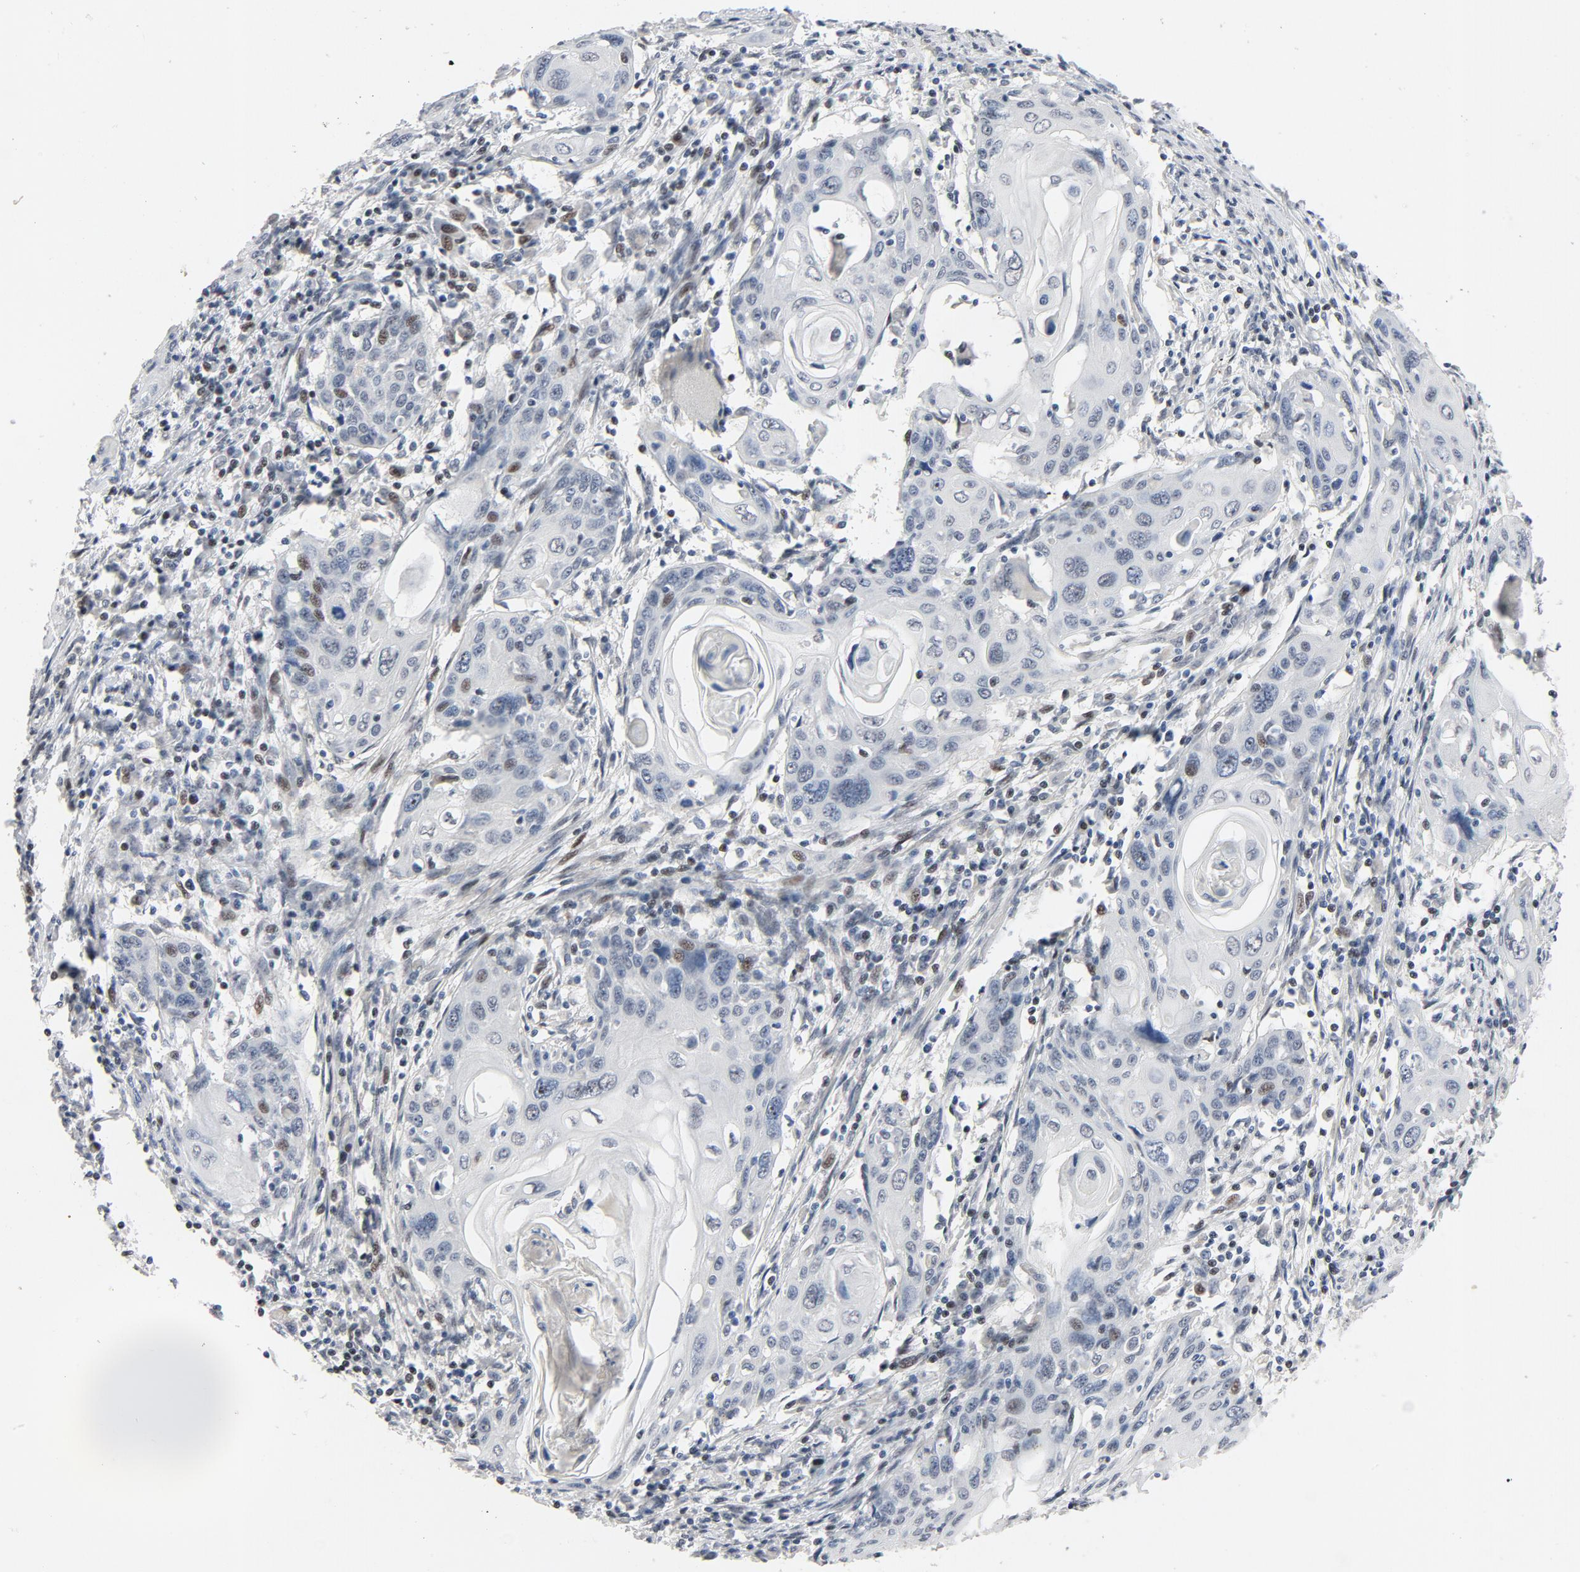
{"staining": {"intensity": "negative", "quantity": "none", "location": "none"}, "tissue": "cervical cancer", "cell_type": "Tumor cells", "image_type": "cancer", "snomed": [{"axis": "morphology", "description": "Squamous cell carcinoma, NOS"}, {"axis": "topography", "description": "Cervix"}], "caption": "Protein analysis of cervical squamous cell carcinoma demonstrates no significant expression in tumor cells.", "gene": "FSCB", "patient": {"sex": "female", "age": 54}}